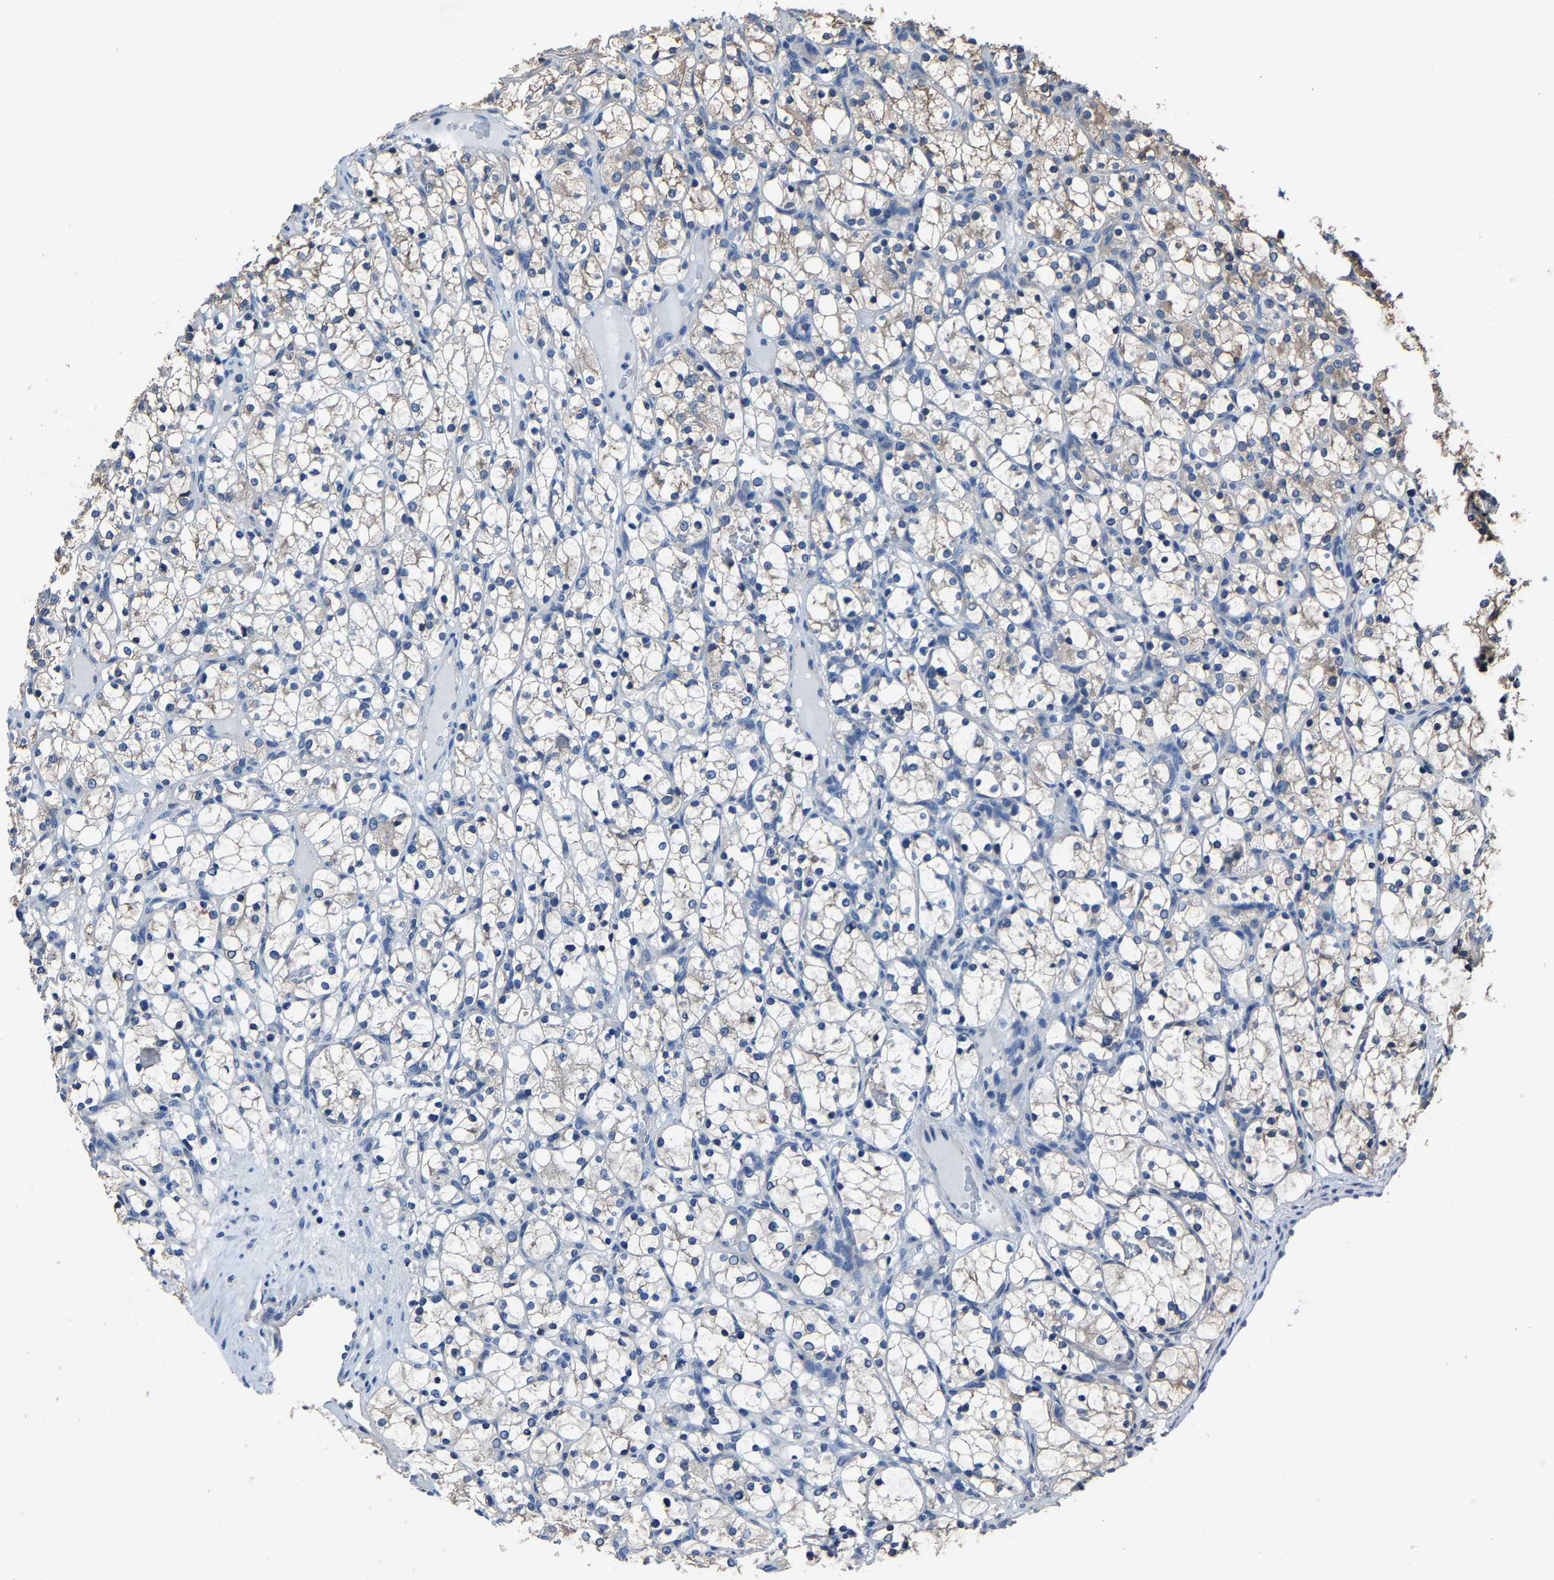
{"staining": {"intensity": "negative", "quantity": "none", "location": "none"}, "tissue": "renal cancer", "cell_type": "Tumor cells", "image_type": "cancer", "snomed": [{"axis": "morphology", "description": "Adenocarcinoma, NOS"}, {"axis": "topography", "description": "Kidney"}], "caption": "High power microscopy photomicrograph of an immunohistochemistry (IHC) photomicrograph of renal adenocarcinoma, revealing no significant positivity in tumor cells. (DAB (3,3'-diaminobenzidine) immunohistochemistry (IHC), high magnification).", "gene": "STRBP", "patient": {"sex": "female", "age": 69}}